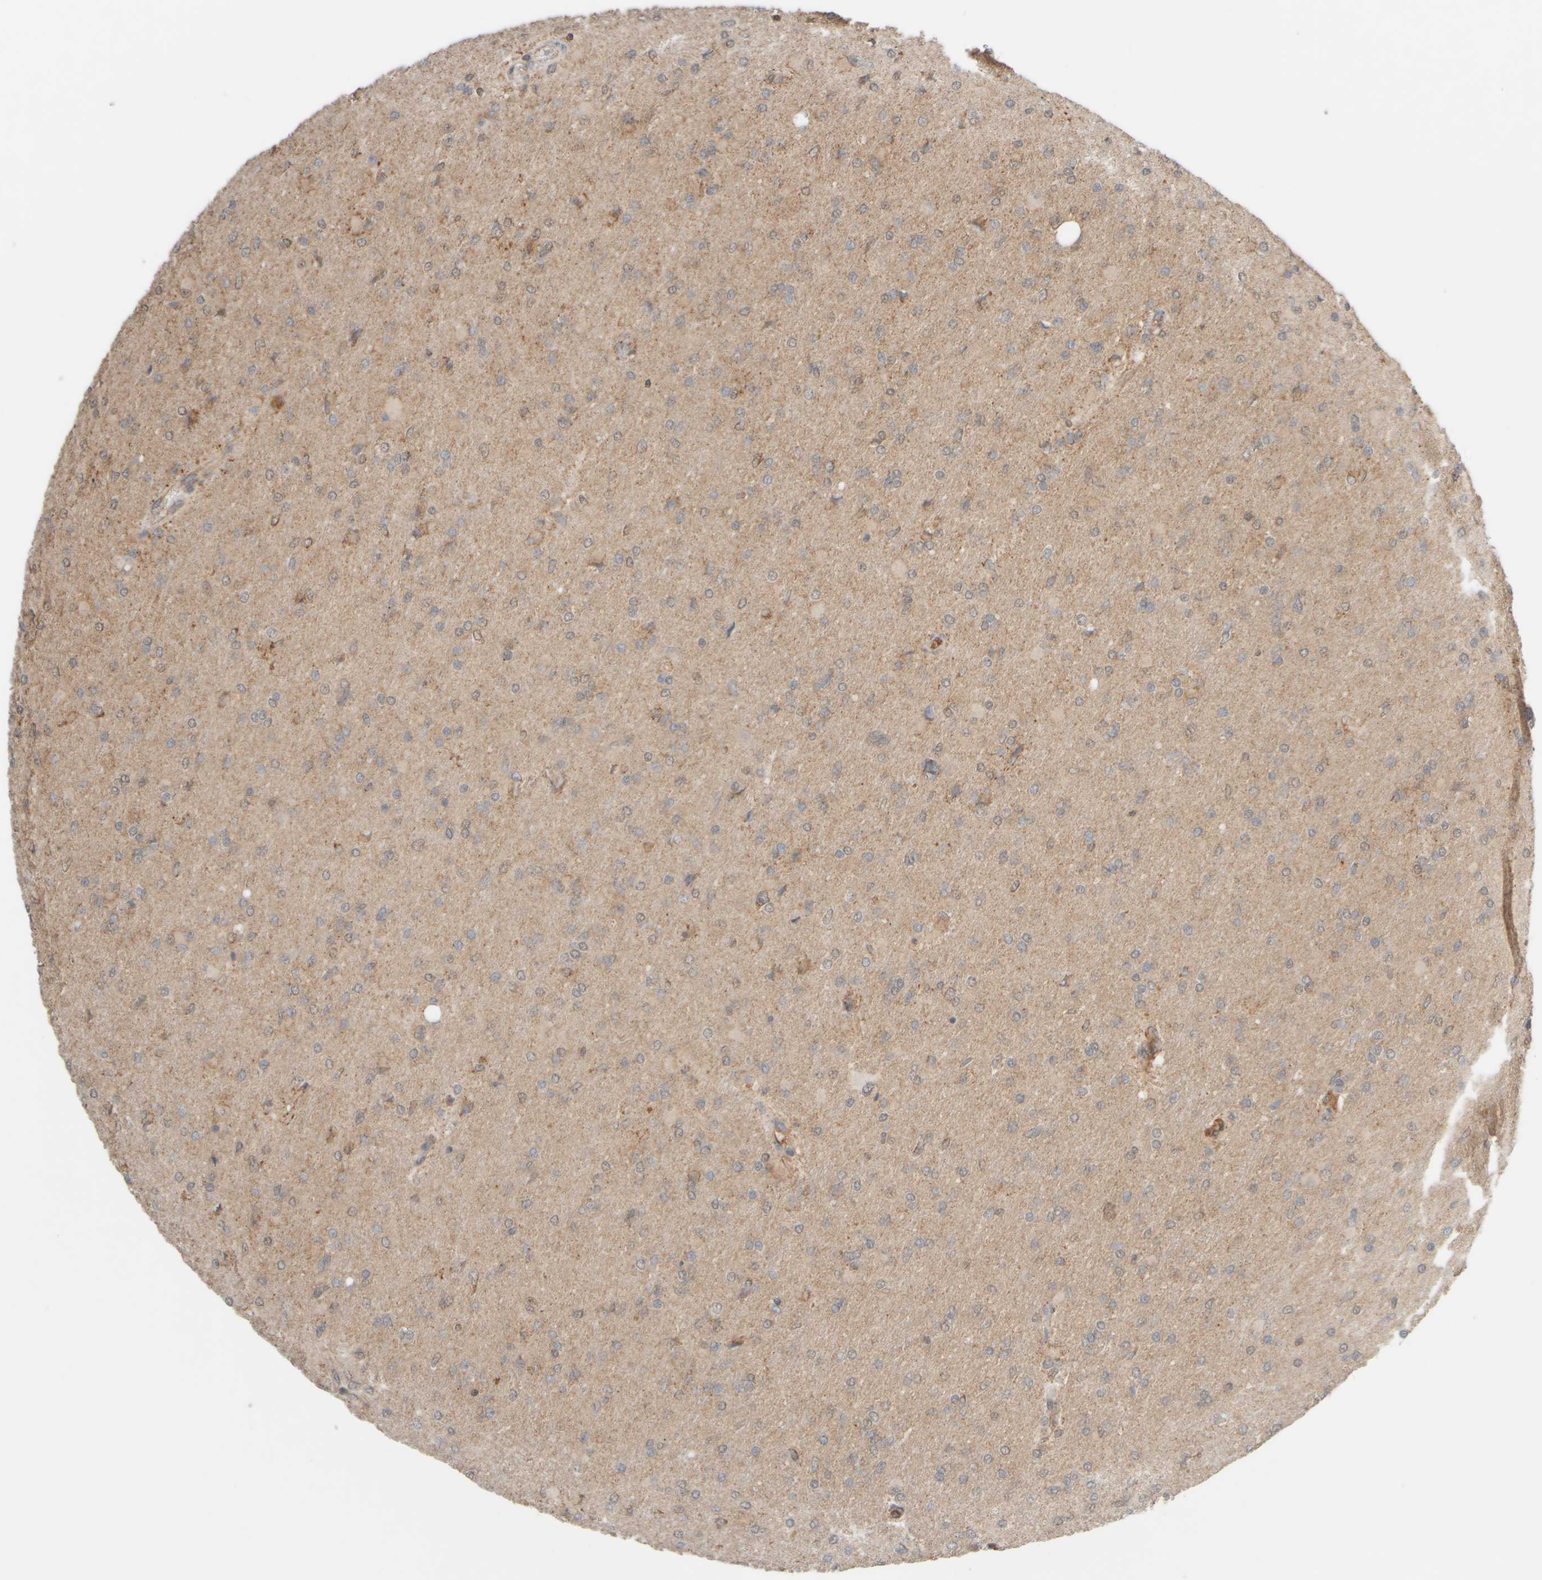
{"staining": {"intensity": "weak", "quantity": ">75%", "location": "cytoplasmic/membranous"}, "tissue": "glioma", "cell_type": "Tumor cells", "image_type": "cancer", "snomed": [{"axis": "morphology", "description": "Glioma, malignant, High grade"}, {"axis": "topography", "description": "Cerebral cortex"}], "caption": "Tumor cells demonstrate low levels of weak cytoplasmic/membranous staining in about >75% of cells in malignant glioma (high-grade).", "gene": "EIF2B3", "patient": {"sex": "female", "age": 36}}